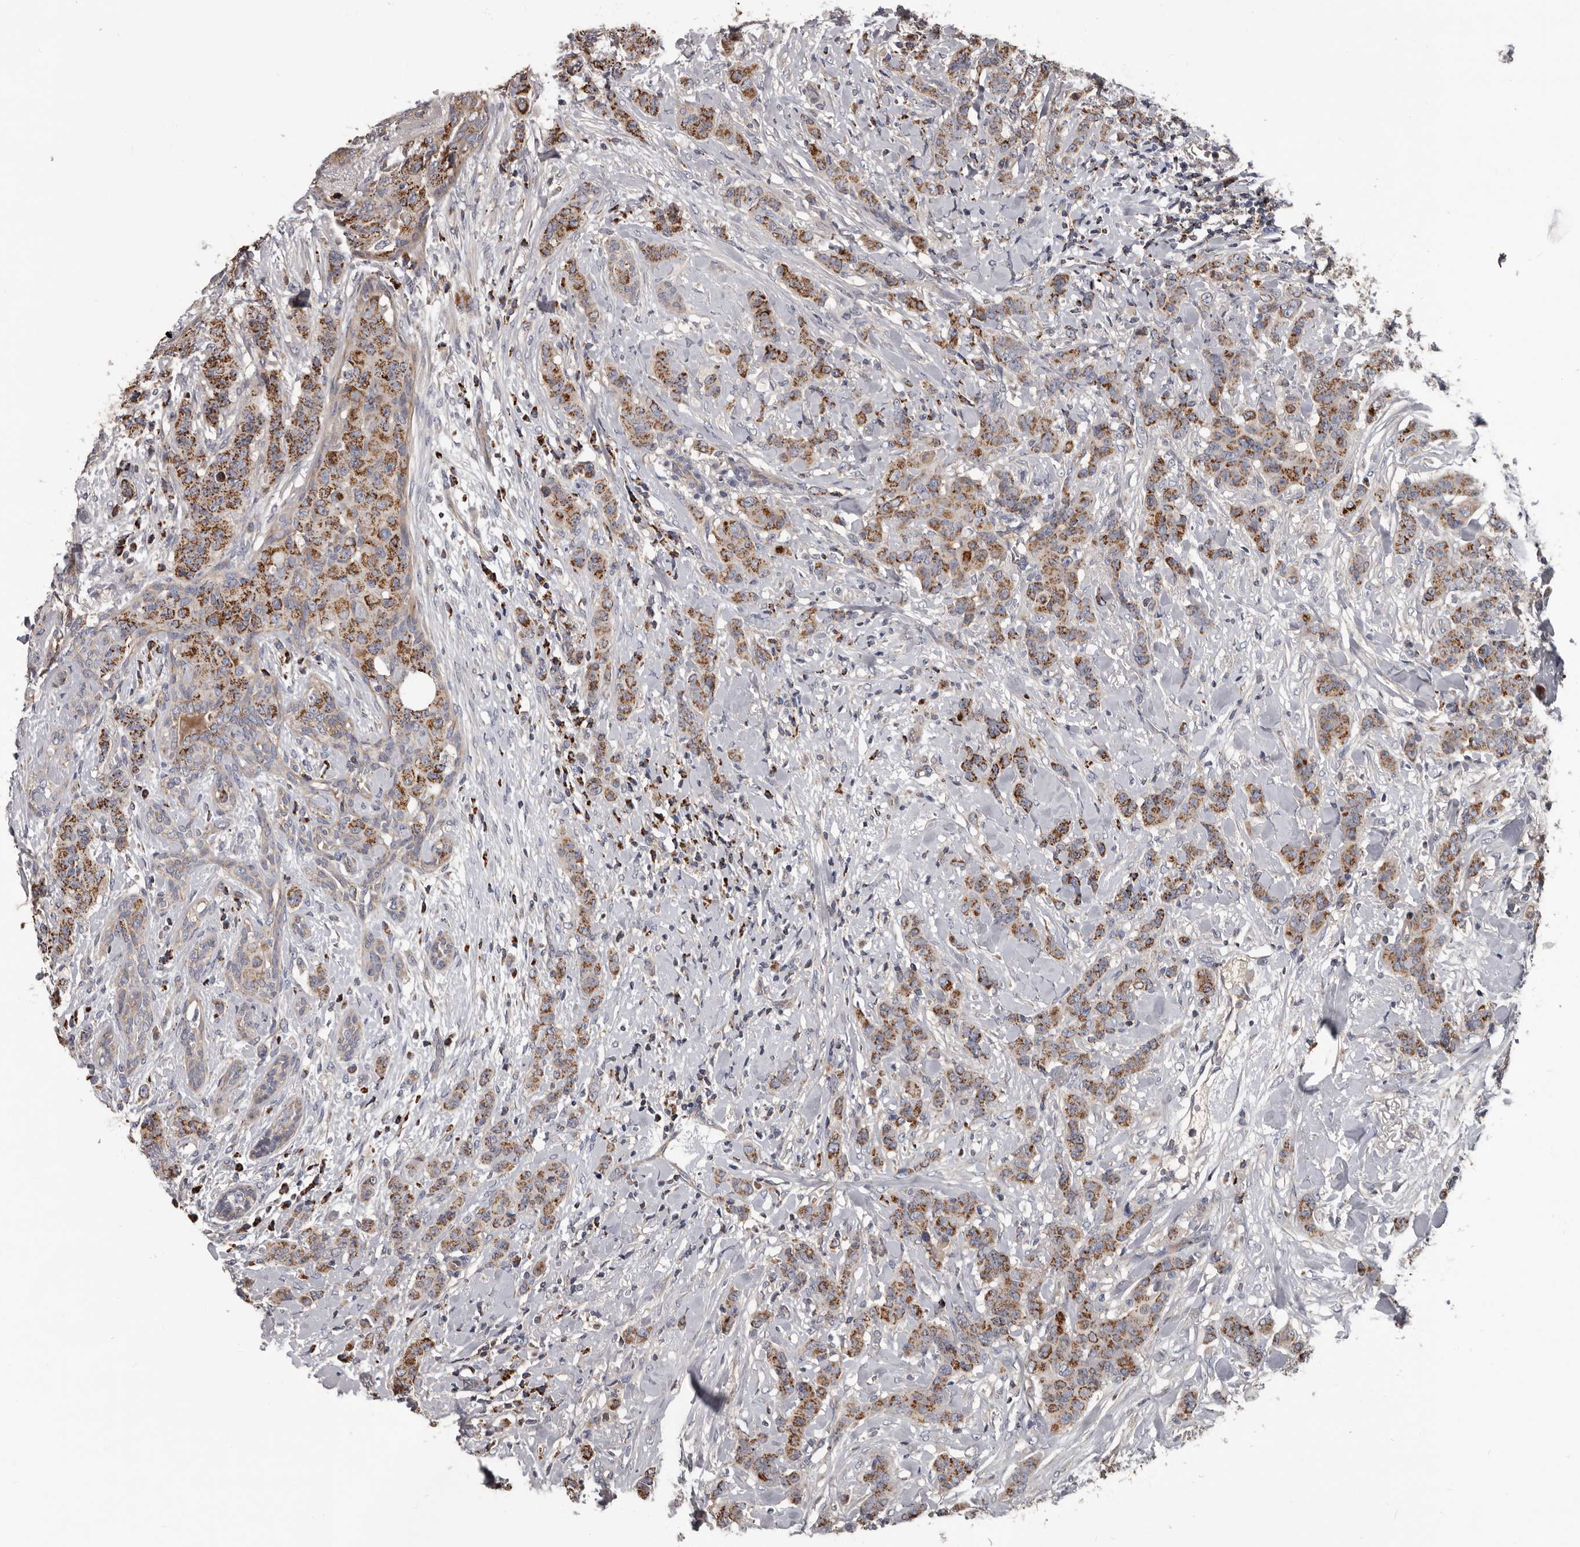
{"staining": {"intensity": "moderate", "quantity": ">75%", "location": "cytoplasmic/membranous"}, "tissue": "breast cancer", "cell_type": "Tumor cells", "image_type": "cancer", "snomed": [{"axis": "morphology", "description": "Duct carcinoma"}, {"axis": "topography", "description": "Breast"}], "caption": "The immunohistochemical stain shows moderate cytoplasmic/membranous staining in tumor cells of breast cancer (infiltrating ductal carcinoma) tissue.", "gene": "ALDH5A1", "patient": {"sex": "female", "age": 40}}